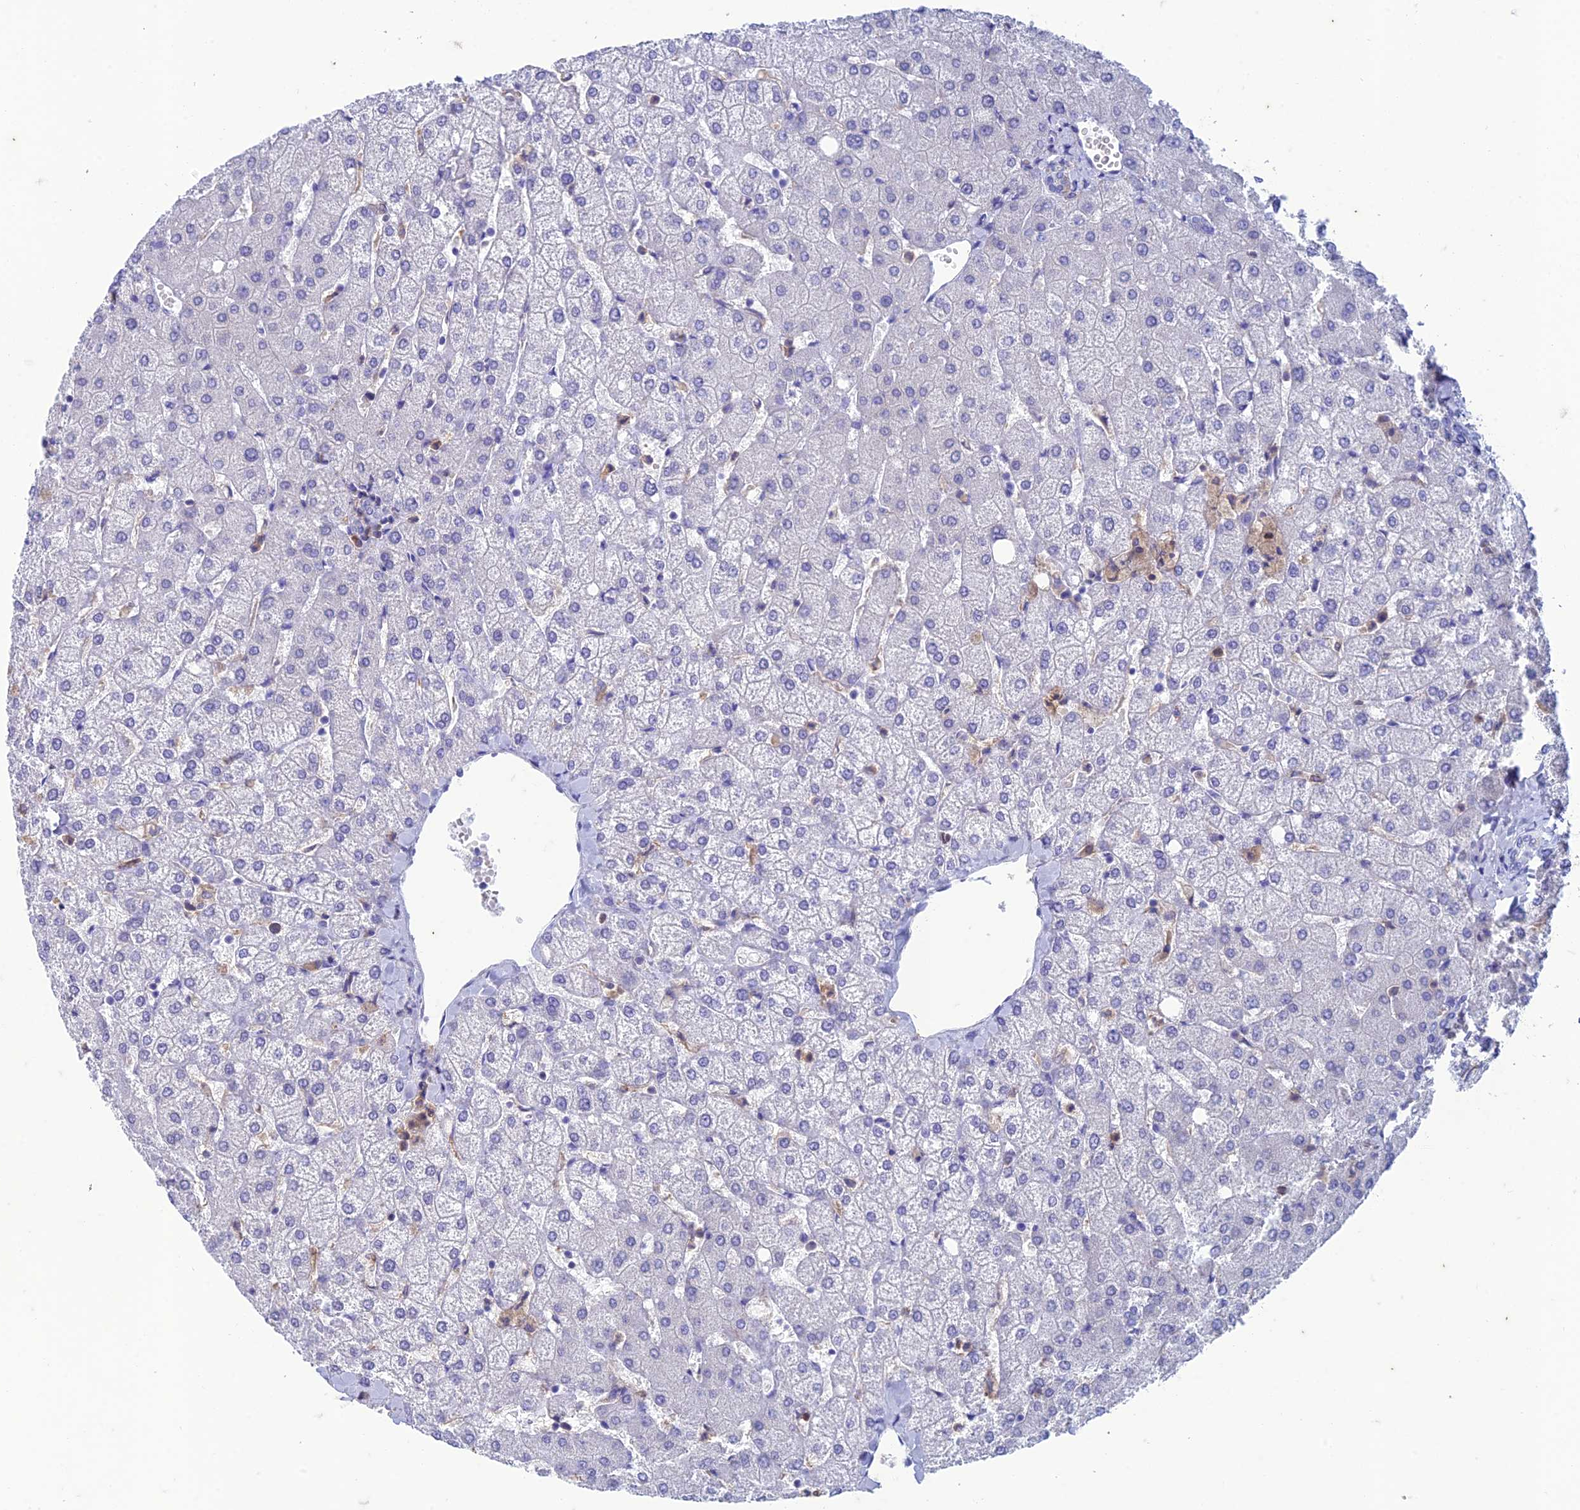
{"staining": {"intensity": "negative", "quantity": "none", "location": "none"}, "tissue": "liver", "cell_type": "Cholangiocytes", "image_type": "normal", "snomed": [{"axis": "morphology", "description": "Normal tissue, NOS"}, {"axis": "topography", "description": "Liver"}], "caption": "The immunohistochemistry (IHC) image has no significant staining in cholangiocytes of liver. (Stains: DAB IHC with hematoxylin counter stain, Microscopy: brightfield microscopy at high magnification).", "gene": "FGF7", "patient": {"sex": "female", "age": 54}}